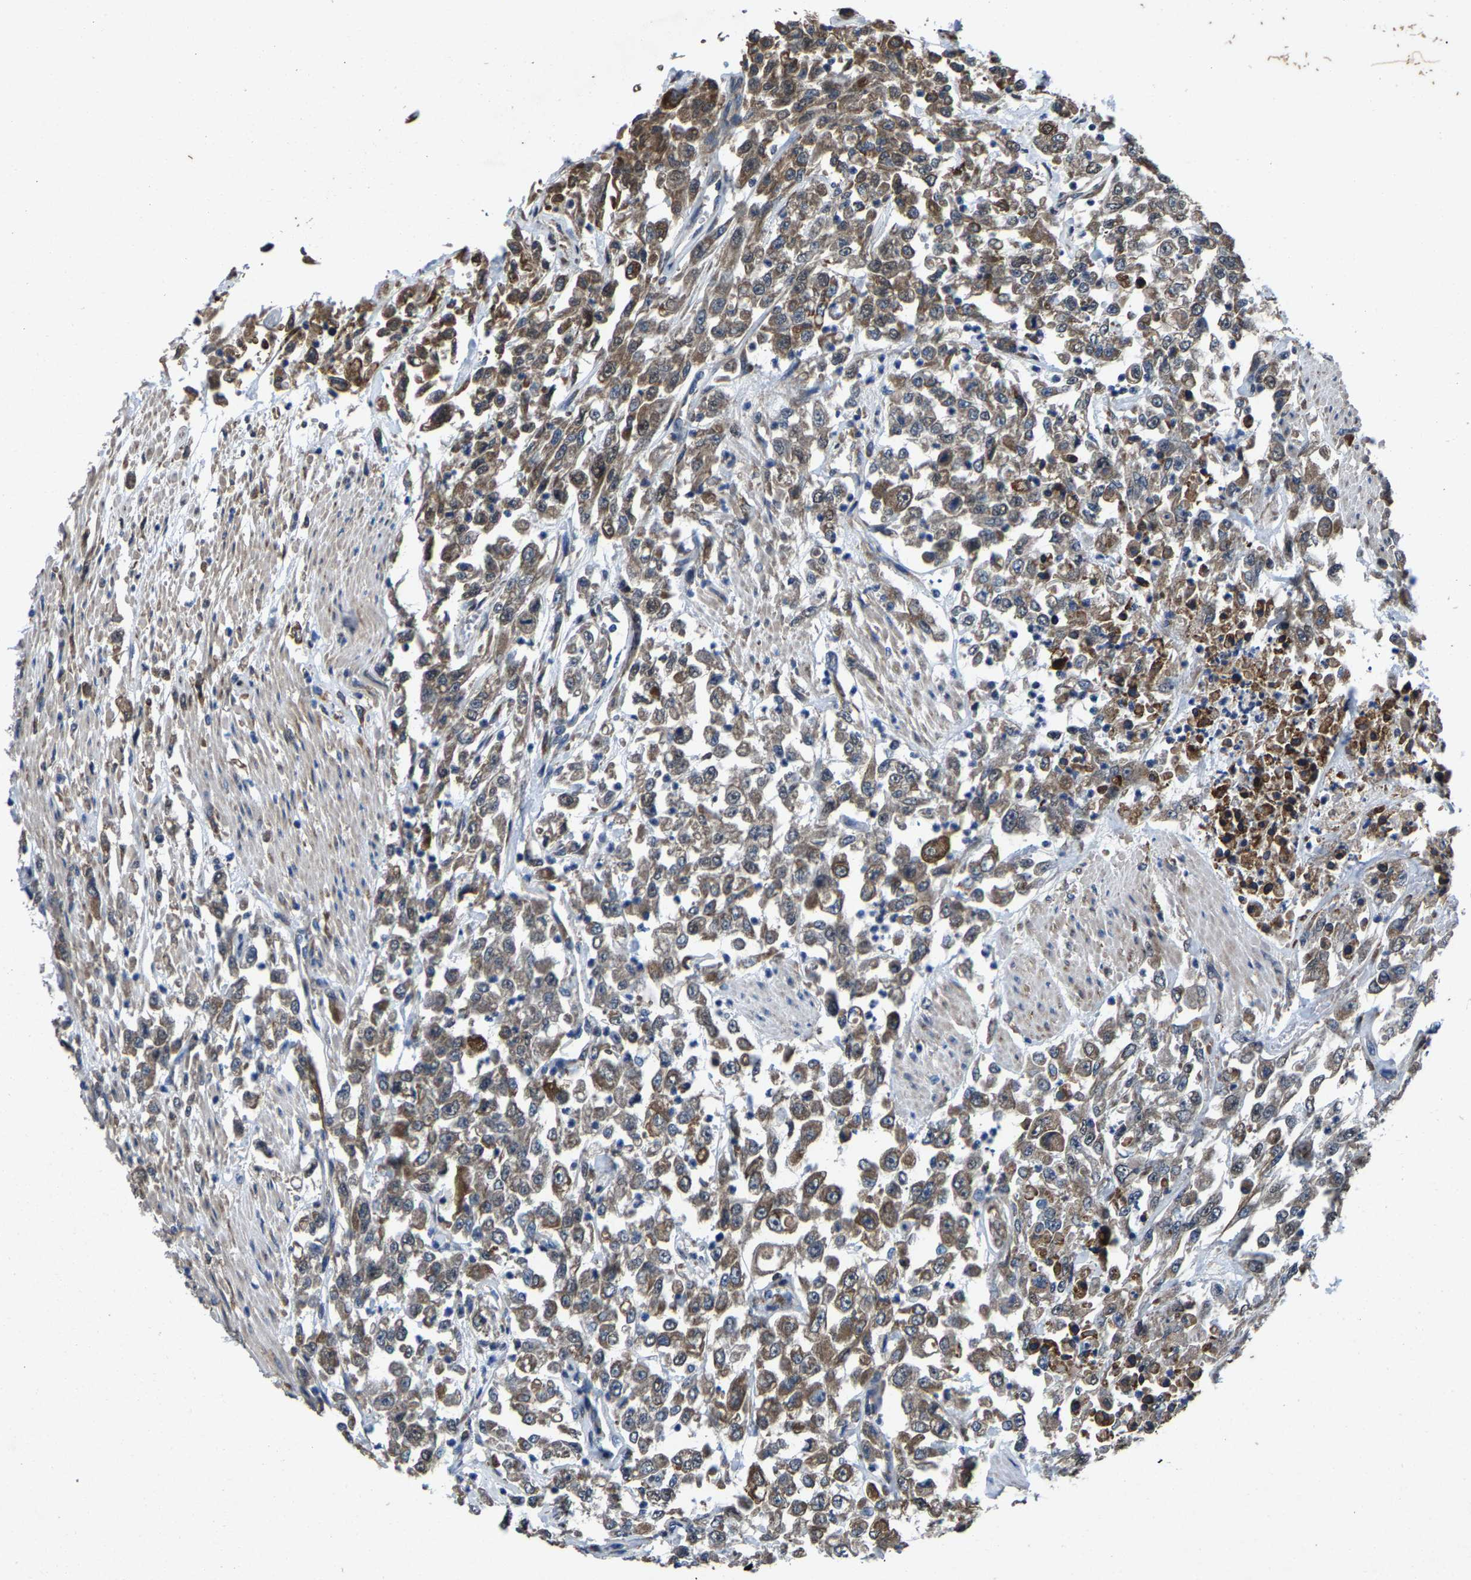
{"staining": {"intensity": "moderate", "quantity": "25%-75%", "location": "cytoplasmic/membranous"}, "tissue": "urothelial cancer", "cell_type": "Tumor cells", "image_type": "cancer", "snomed": [{"axis": "morphology", "description": "Urothelial carcinoma, High grade"}, {"axis": "topography", "description": "Urinary bladder"}], "caption": "High-grade urothelial carcinoma stained for a protein displays moderate cytoplasmic/membranous positivity in tumor cells.", "gene": "PDP1", "patient": {"sex": "male", "age": 46}}